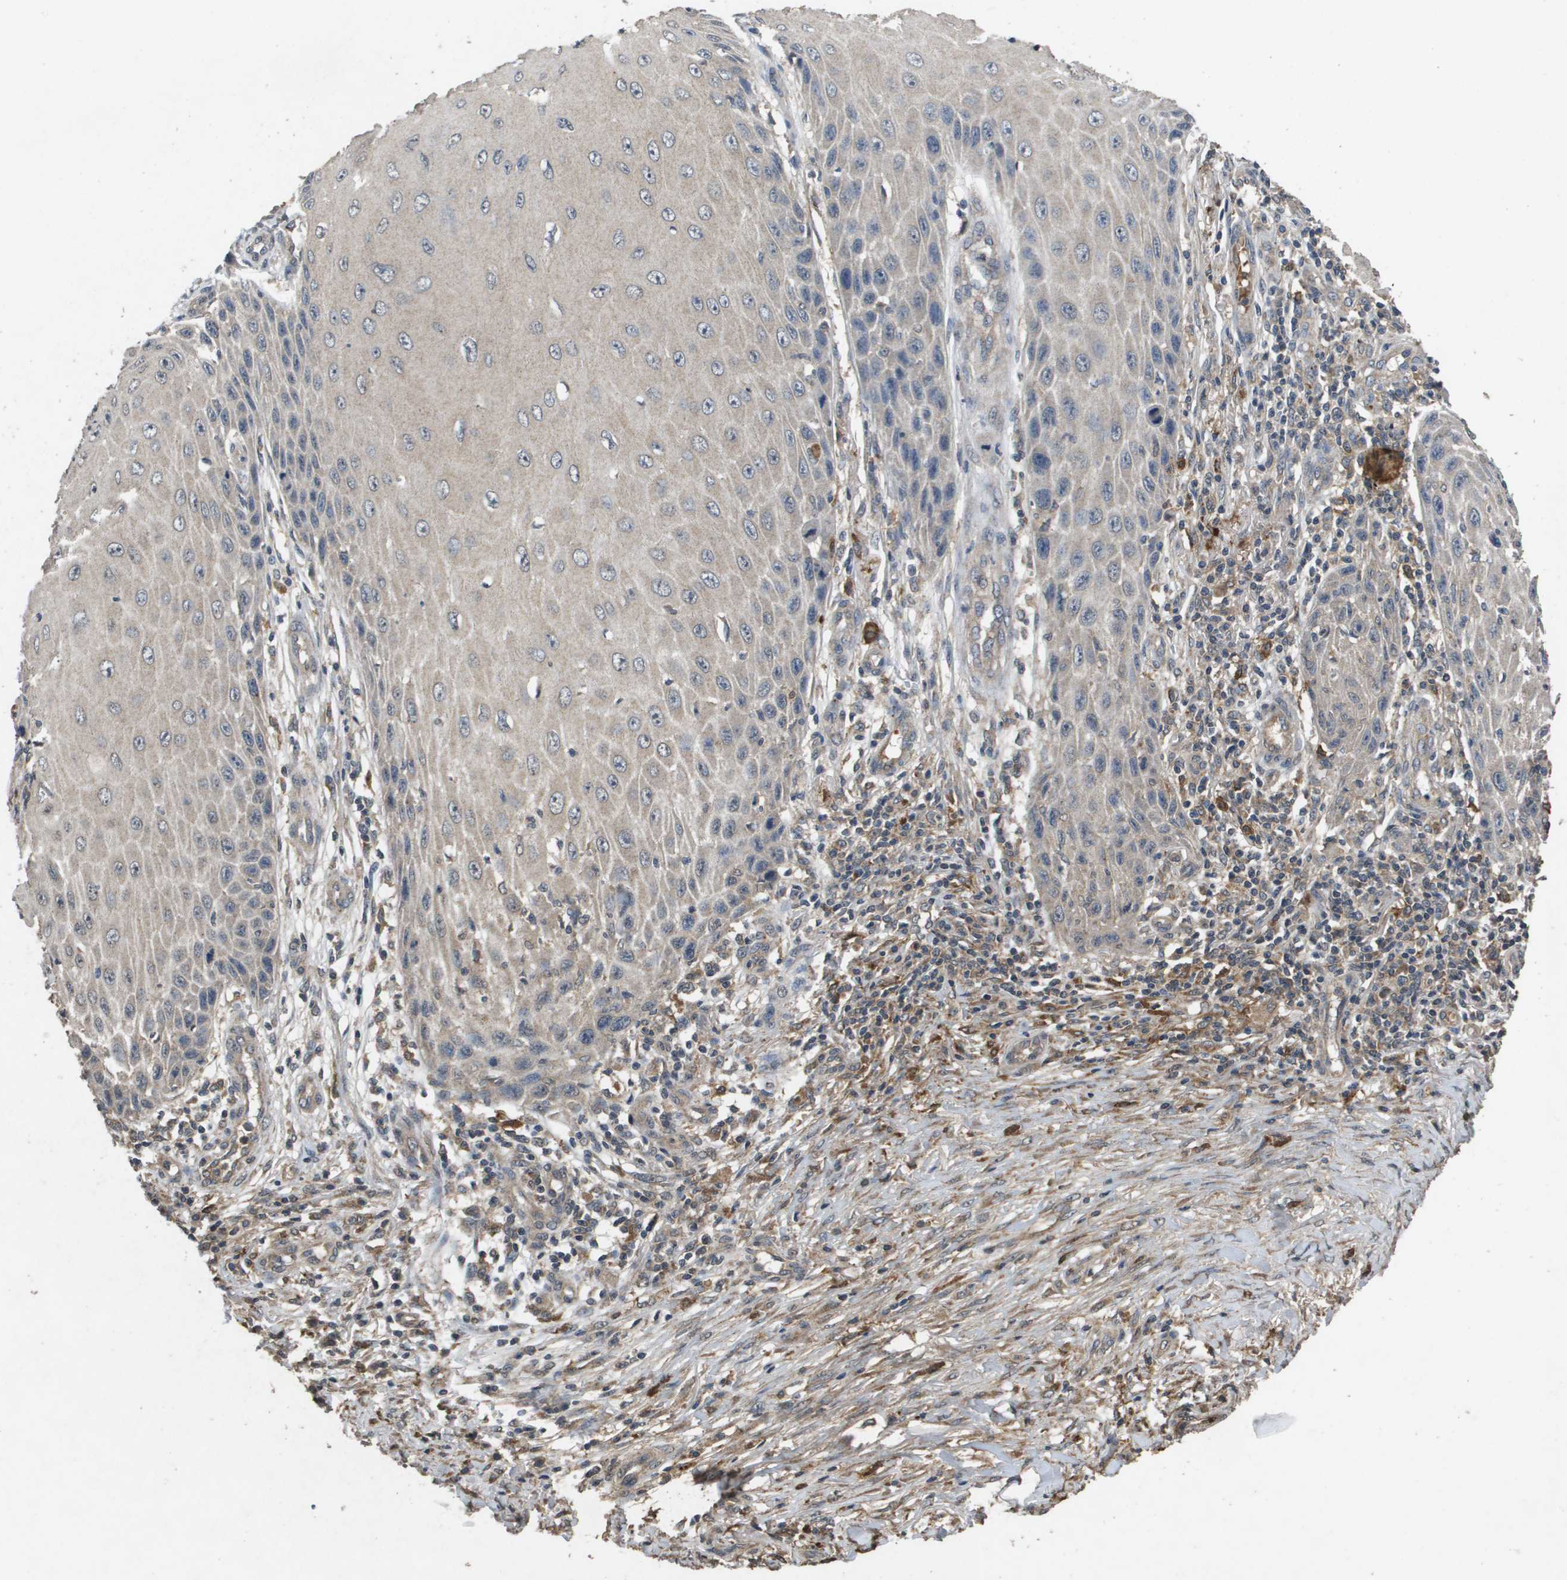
{"staining": {"intensity": "weak", "quantity": ">75%", "location": "cytoplasmic/membranous"}, "tissue": "skin cancer", "cell_type": "Tumor cells", "image_type": "cancer", "snomed": [{"axis": "morphology", "description": "Squamous cell carcinoma, NOS"}, {"axis": "topography", "description": "Skin"}], "caption": "Human skin cancer (squamous cell carcinoma) stained with a brown dye exhibits weak cytoplasmic/membranous positive staining in approximately >75% of tumor cells.", "gene": "PROC", "patient": {"sex": "female", "age": 73}}